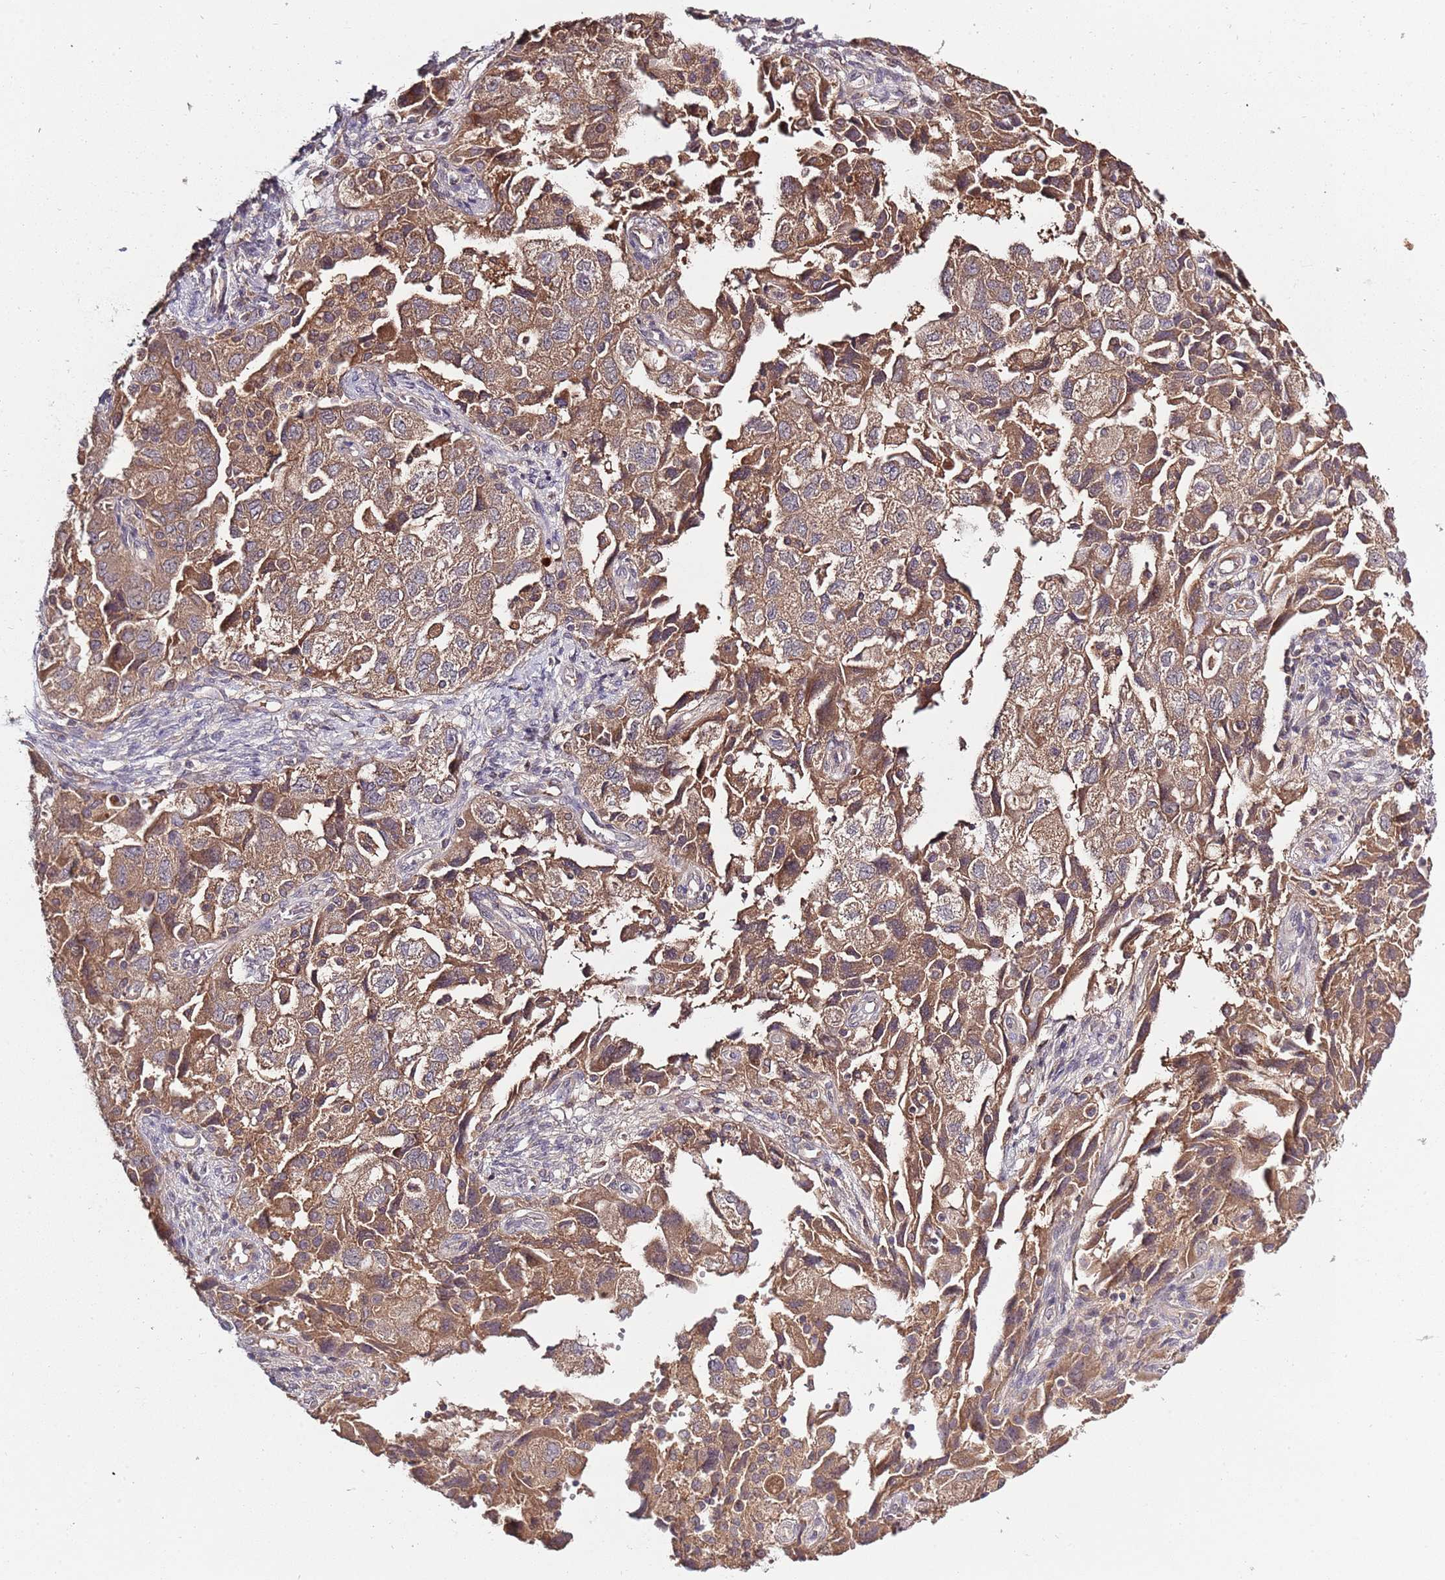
{"staining": {"intensity": "moderate", "quantity": ">75%", "location": "cytoplasmic/membranous"}, "tissue": "ovarian cancer", "cell_type": "Tumor cells", "image_type": "cancer", "snomed": [{"axis": "morphology", "description": "Carcinoma, NOS"}, {"axis": "morphology", "description": "Cystadenocarcinoma, serous, NOS"}, {"axis": "topography", "description": "Ovary"}], "caption": "Ovarian cancer was stained to show a protein in brown. There is medium levels of moderate cytoplasmic/membranous positivity in approximately >75% of tumor cells.", "gene": "USP32", "patient": {"sex": "female", "age": 69}}